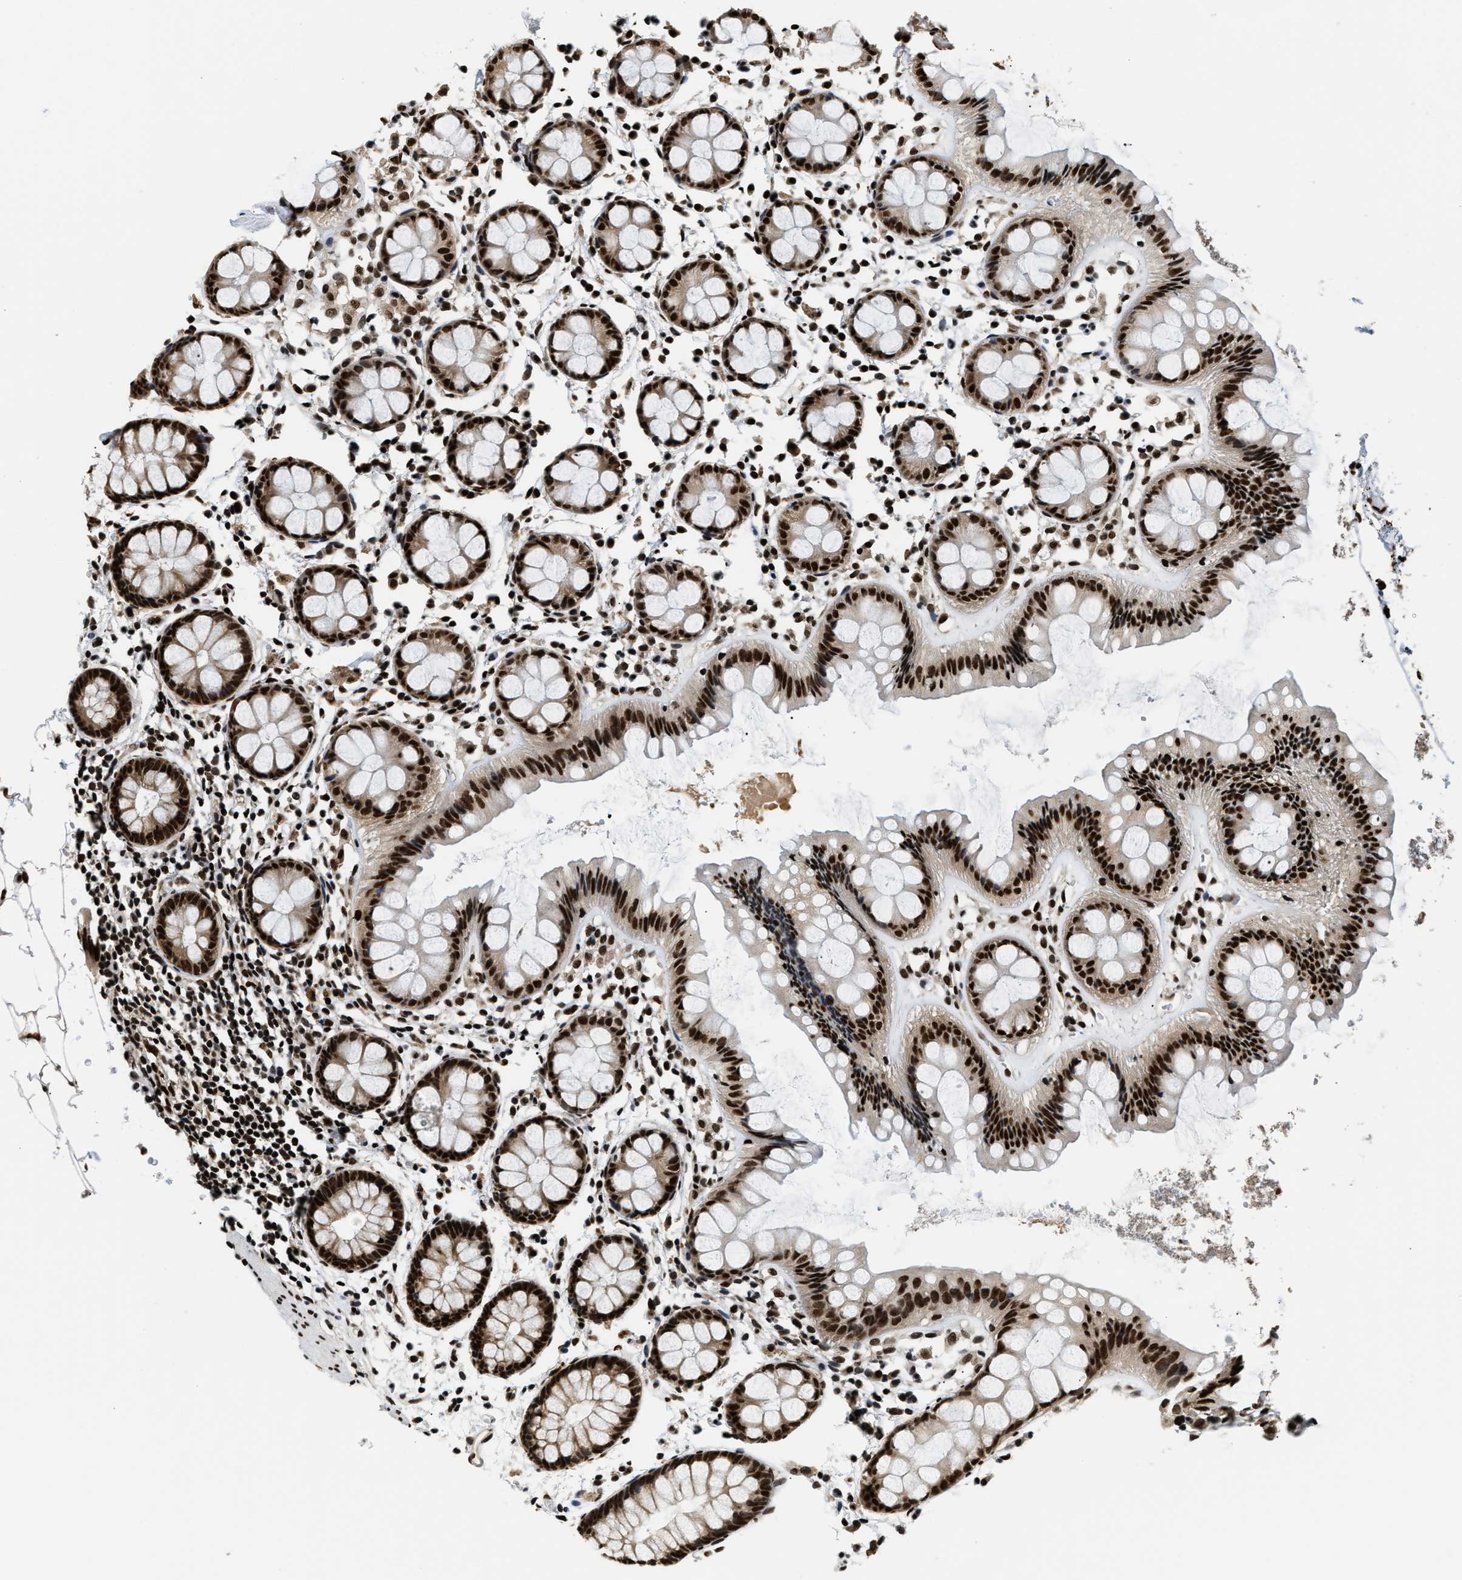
{"staining": {"intensity": "strong", "quantity": ">75%", "location": "cytoplasmic/membranous,nuclear"}, "tissue": "rectum", "cell_type": "Glandular cells", "image_type": "normal", "snomed": [{"axis": "morphology", "description": "Normal tissue, NOS"}, {"axis": "topography", "description": "Rectum"}], "caption": "Immunohistochemical staining of unremarkable rectum demonstrates strong cytoplasmic/membranous,nuclear protein positivity in about >75% of glandular cells. Immunohistochemistry (ihc) stains the protein of interest in brown and the nuclei are stained blue.", "gene": "CCNDBP1", "patient": {"sex": "female", "age": 66}}